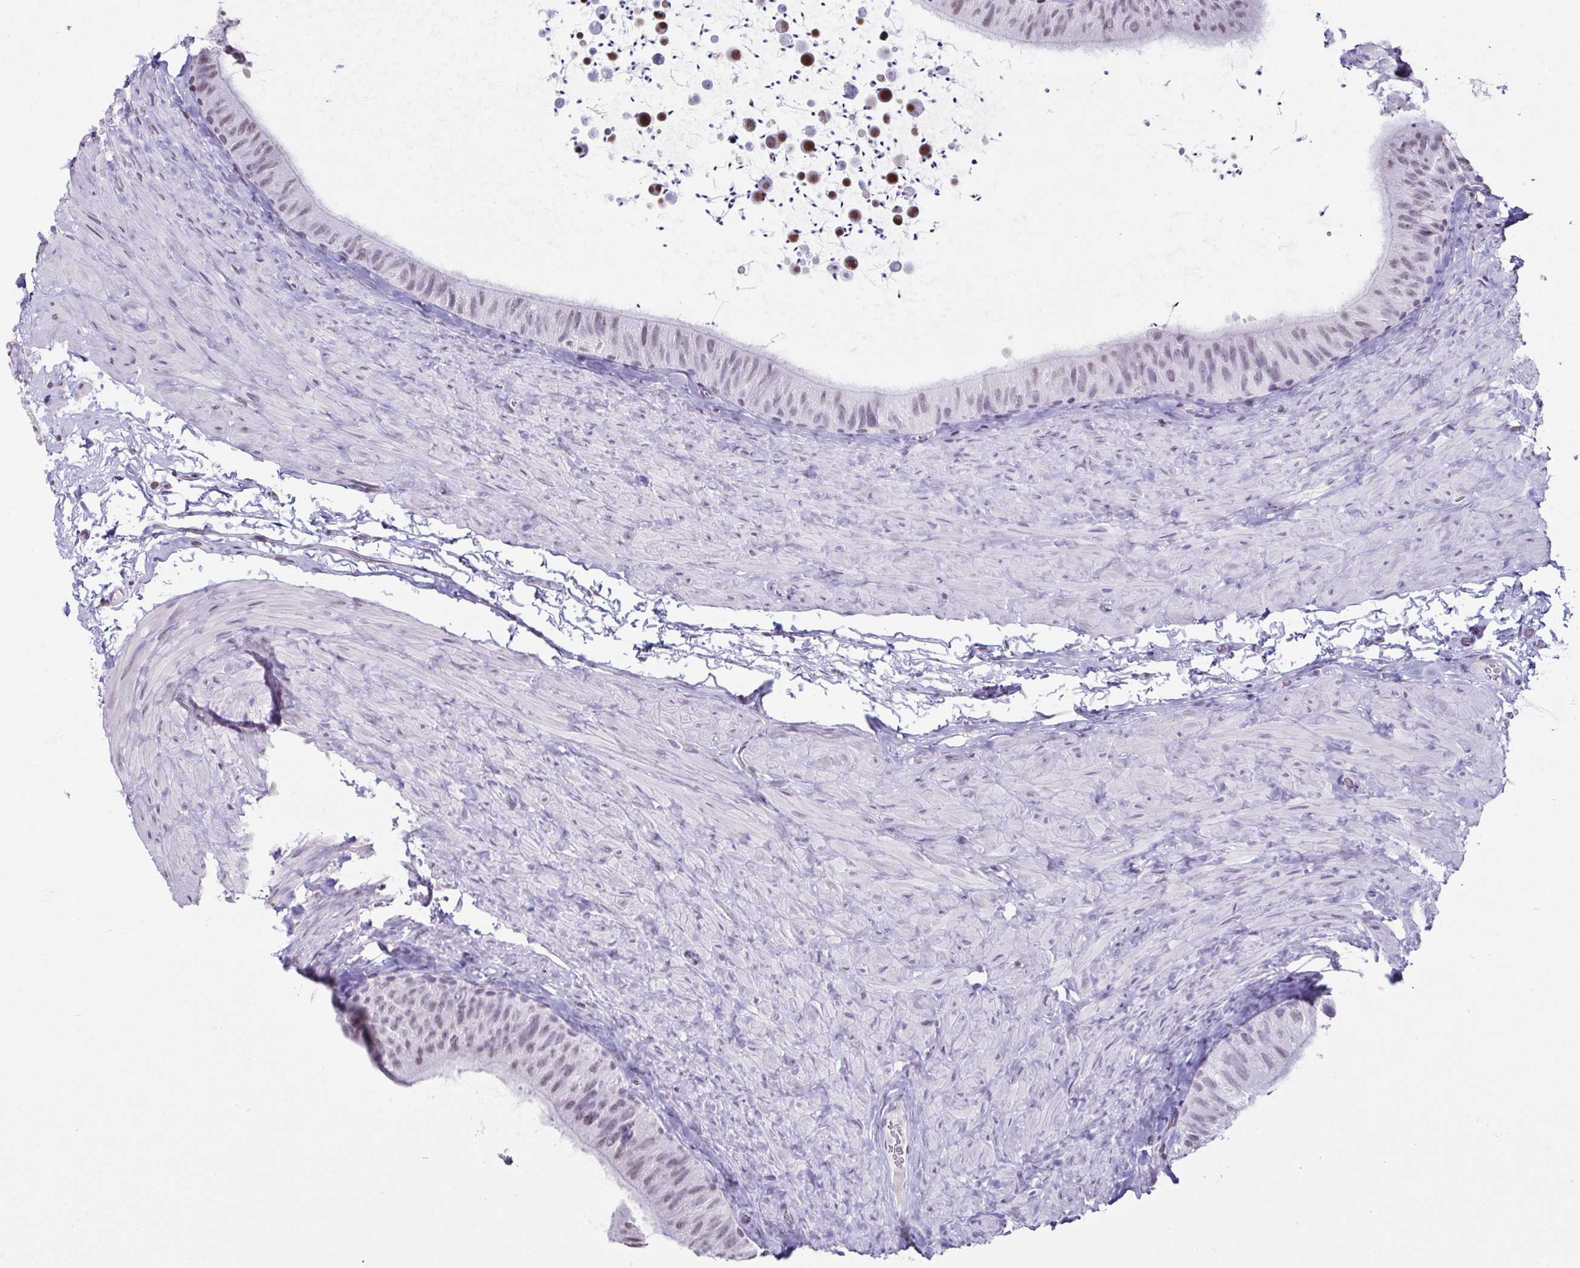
{"staining": {"intensity": "weak", "quantity": "25%-75%", "location": "nuclear"}, "tissue": "epididymis", "cell_type": "Glandular cells", "image_type": "normal", "snomed": [{"axis": "morphology", "description": "Normal tissue, NOS"}, {"axis": "topography", "description": "Epididymis, spermatic cord, NOS"}, {"axis": "topography", "description": "Epididymis"}], "caption": "A histopathology image of human epididymis stained for a protein reveals weak nuclear brown staining in glandular cells.", "gene": "VCX2", "patient": {"sex": "male", "age": 31}}